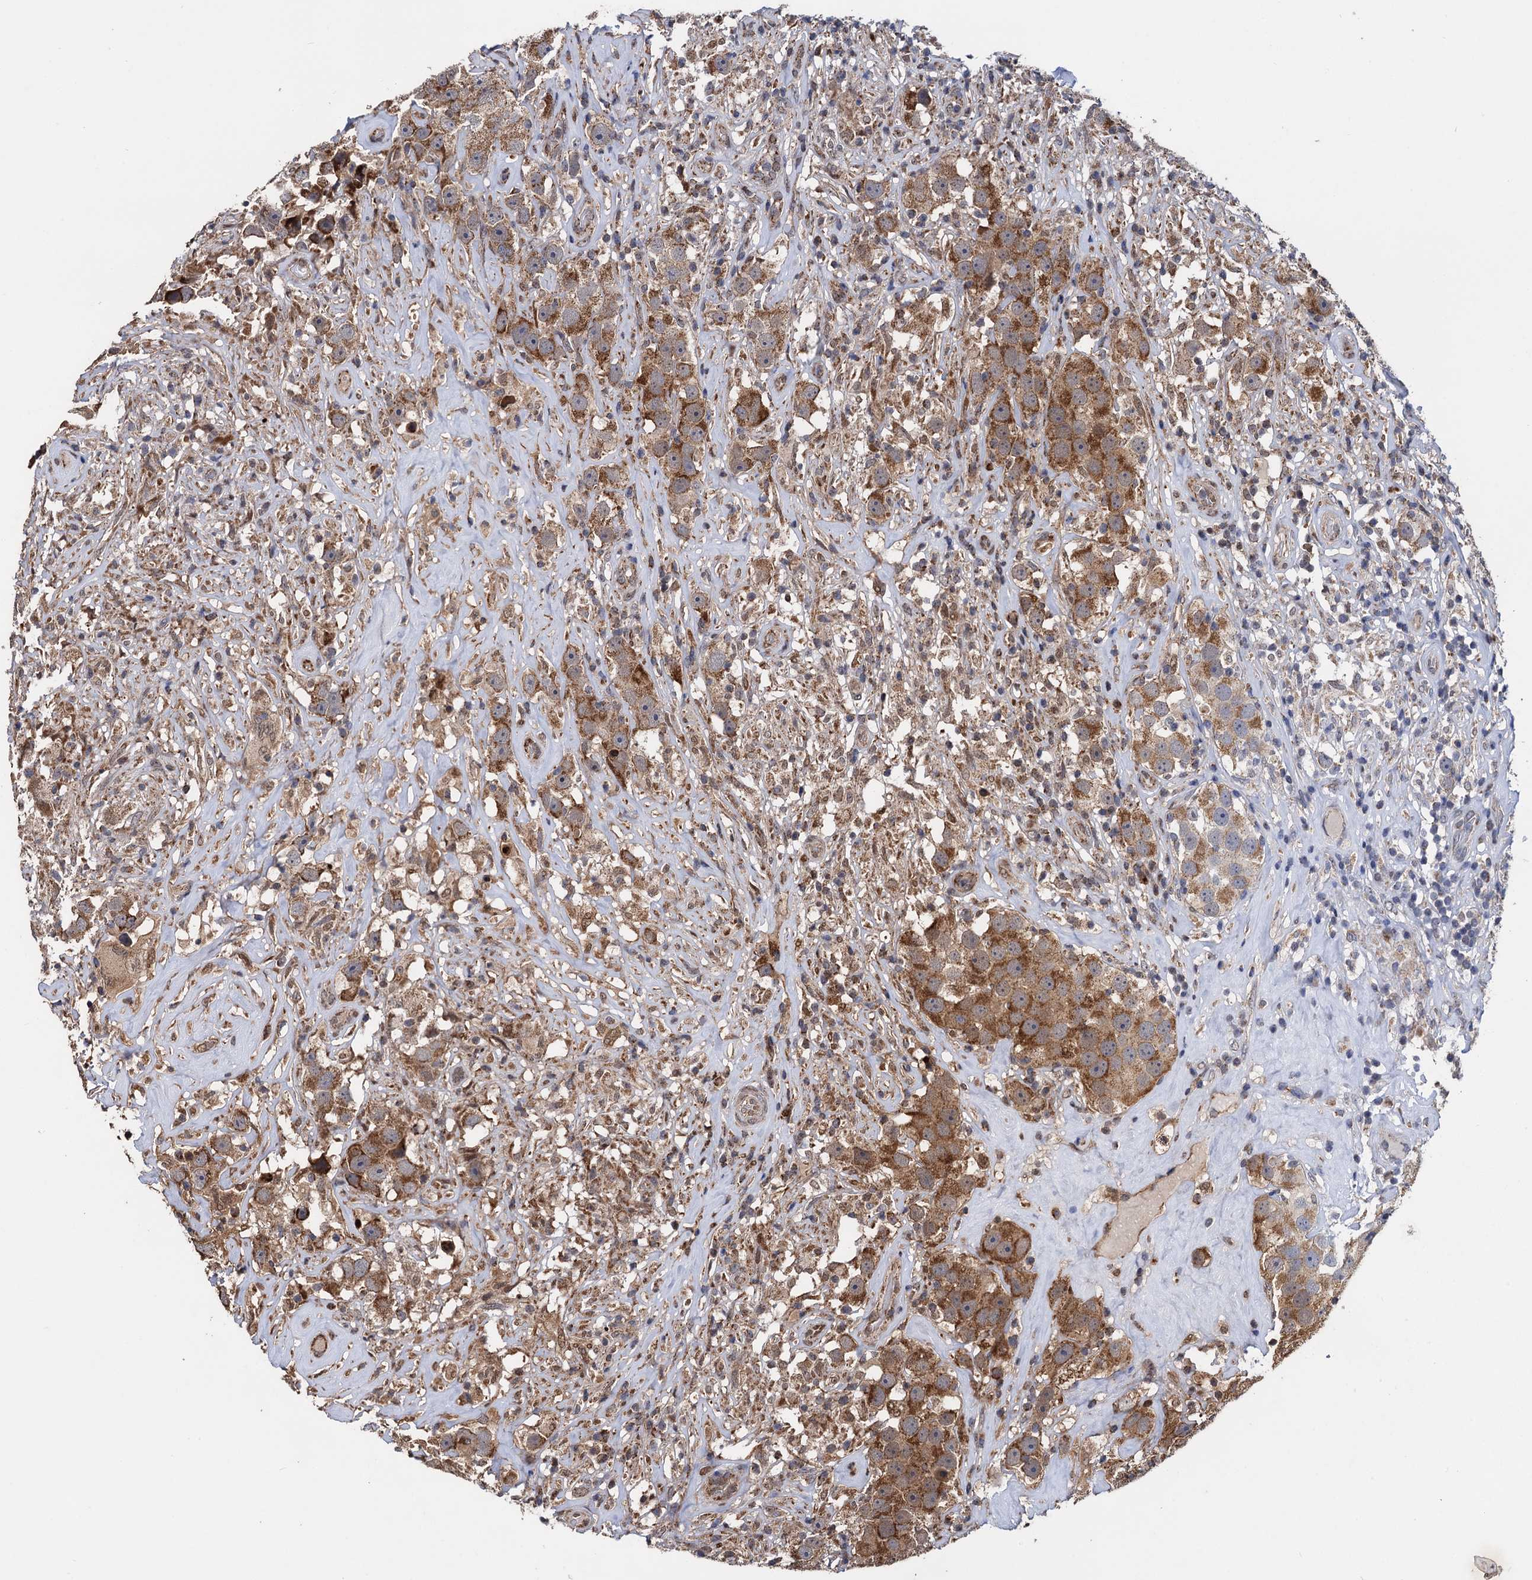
{"staining": {"intensity": "moderate", "quantity": ">75%", "location": "cytoplasmic/membranous"}, "tissue": "testis cancer", "cell_type": "Tumor cells", "image_type": "cancer", "snomed": [{"axis": "morphology", "description": "Seminoma, NOS"}, {"axis": "topography", "description": "Testis"}], "caption": "There is medium levels of moderate cytoplasmic/membranous positivity in tumor cells of seminoma (testis), as demonstrated by immunohistochemical staining (brown color).", "gene": "PTCD3", "patient": {"sex": "male", "age": 49}}